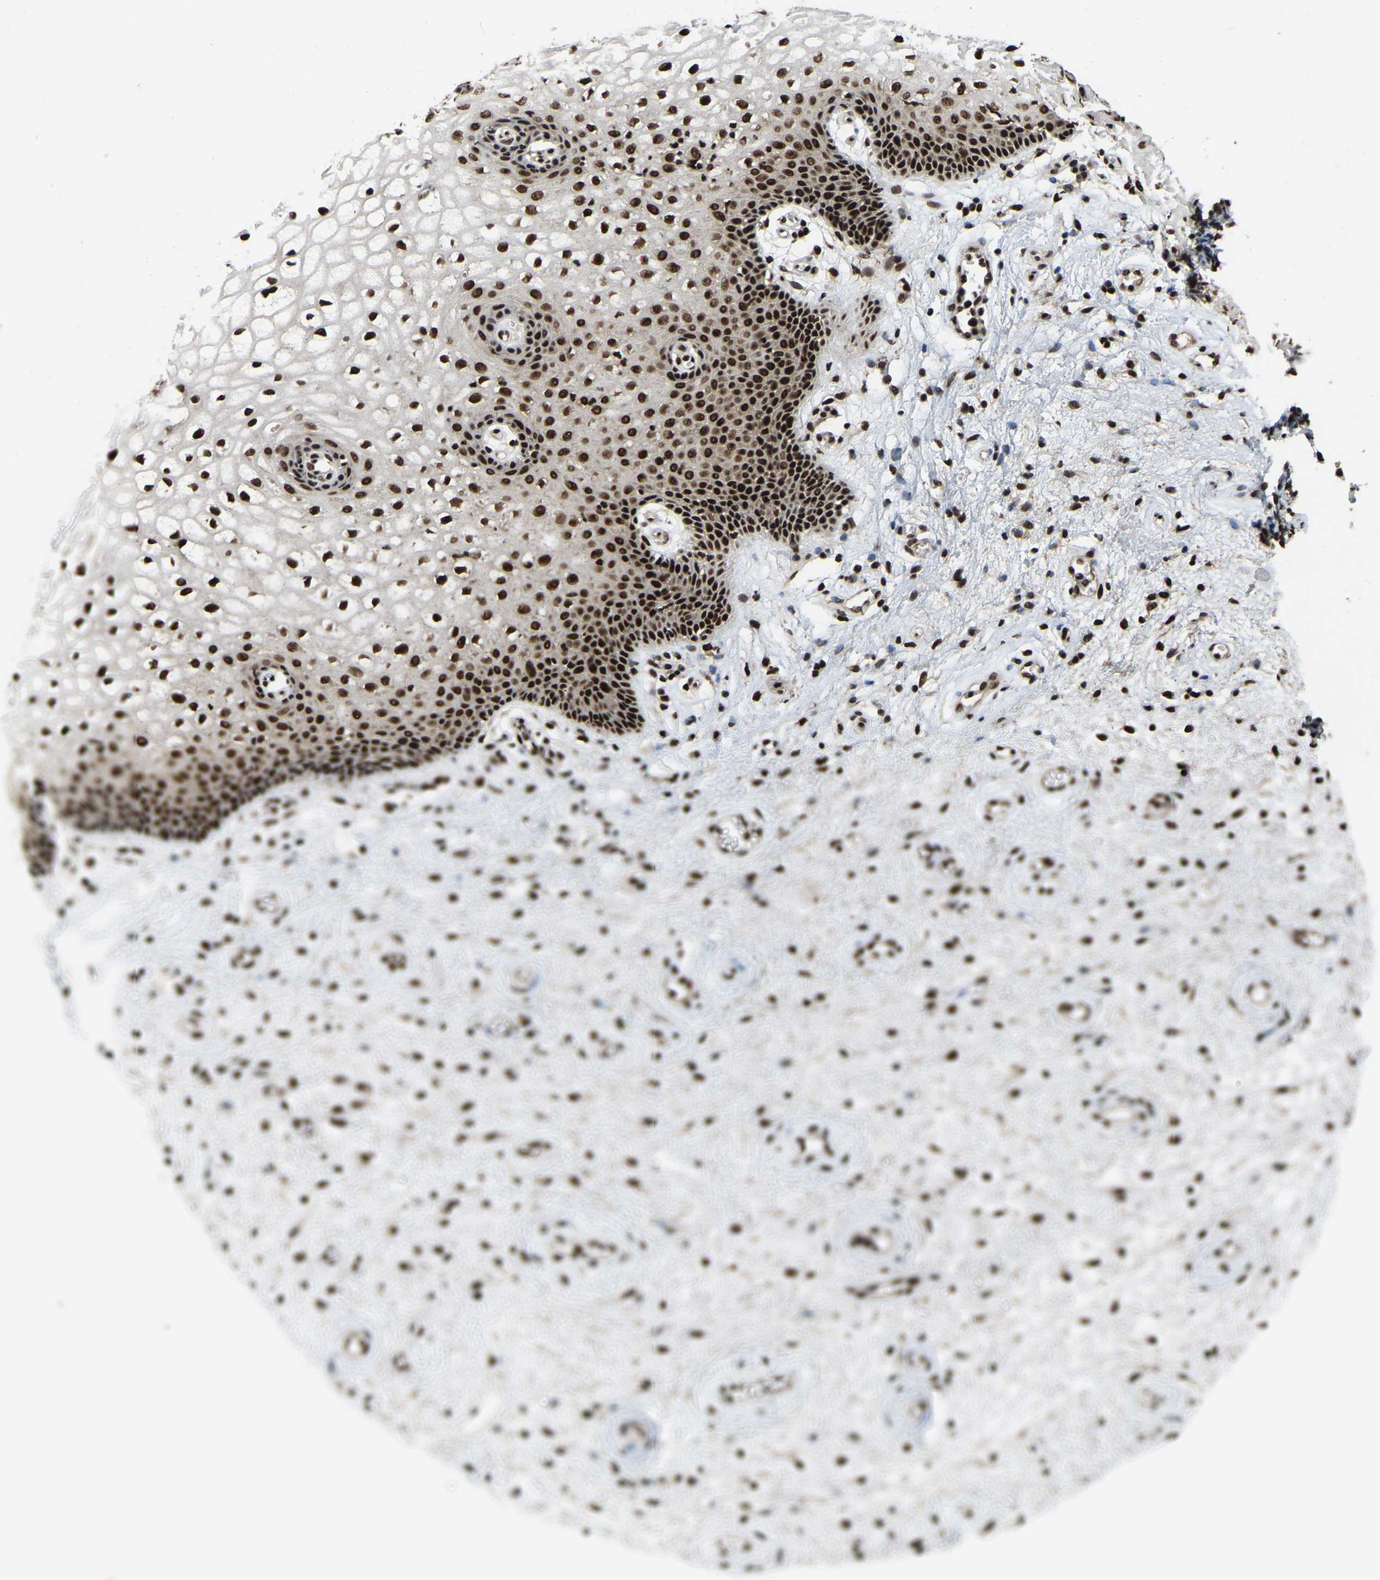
{"staining": {"intensity": "strong", "quantity": ">75%", "location": "nuclear"}, "tissue": "vagina", "cell_type": "Squamous epithelial cells", "image_type": "normal", "snomed": [{"axis": "morphology", "description": "Normal tissue, NOS"}, {"axis": "topography", "description": "Vagina"}], "caption": "Immunohistochemical staining of unremarkable human vagina reveals high levels of strong nuclear staining in approximately >75% of squamous epithelial cells.", "gene": "TBL1XR1", "patient": {"sex": "female", "age": 34}}